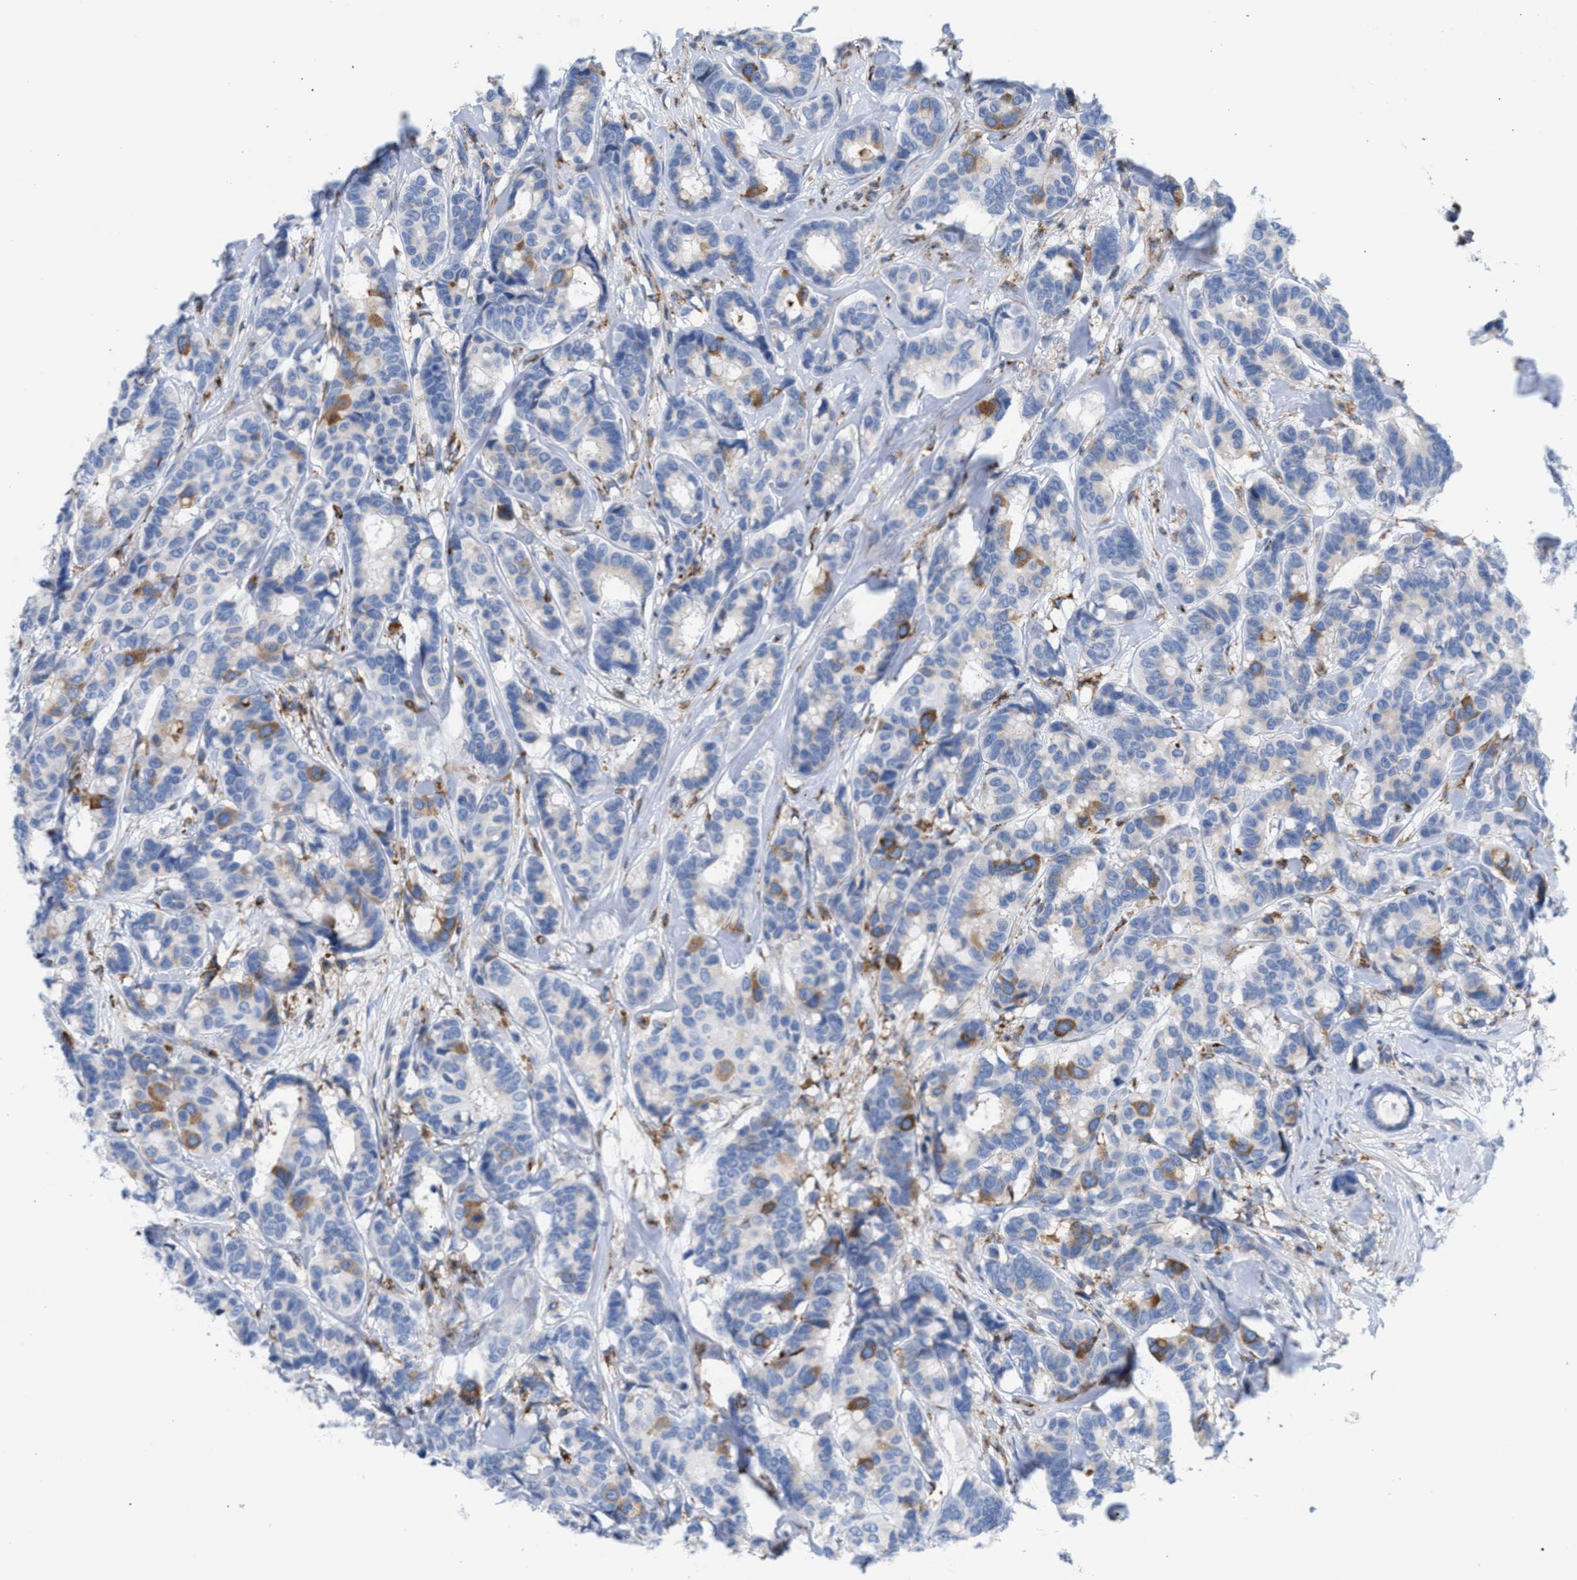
{"staining": {"intensity": "moderate", "quantity": "<25%", "location": "cytoplasmic/membranous"}, "tissue": "breast cancer", "cell_type": "Tumor cells", "image_type": "cancer", "snomed": [{"axis": "morphology", "description": "Duct carcinoma"}, {"axis": "topography", "description": "Breast"}], "caption": "DAB immunohistochemical staining of human breast infiltrating ductal carcinoma shows moderate cytoplasmic/membranous protein positivity in approximately <25% of tumor cells. (DAB (3,3'-diaminobenzidine) IHC, brown staining for protein, blue staining for nuclei).", "gene": "TACC3", "patient": {"sex": "female", "age": 87}}